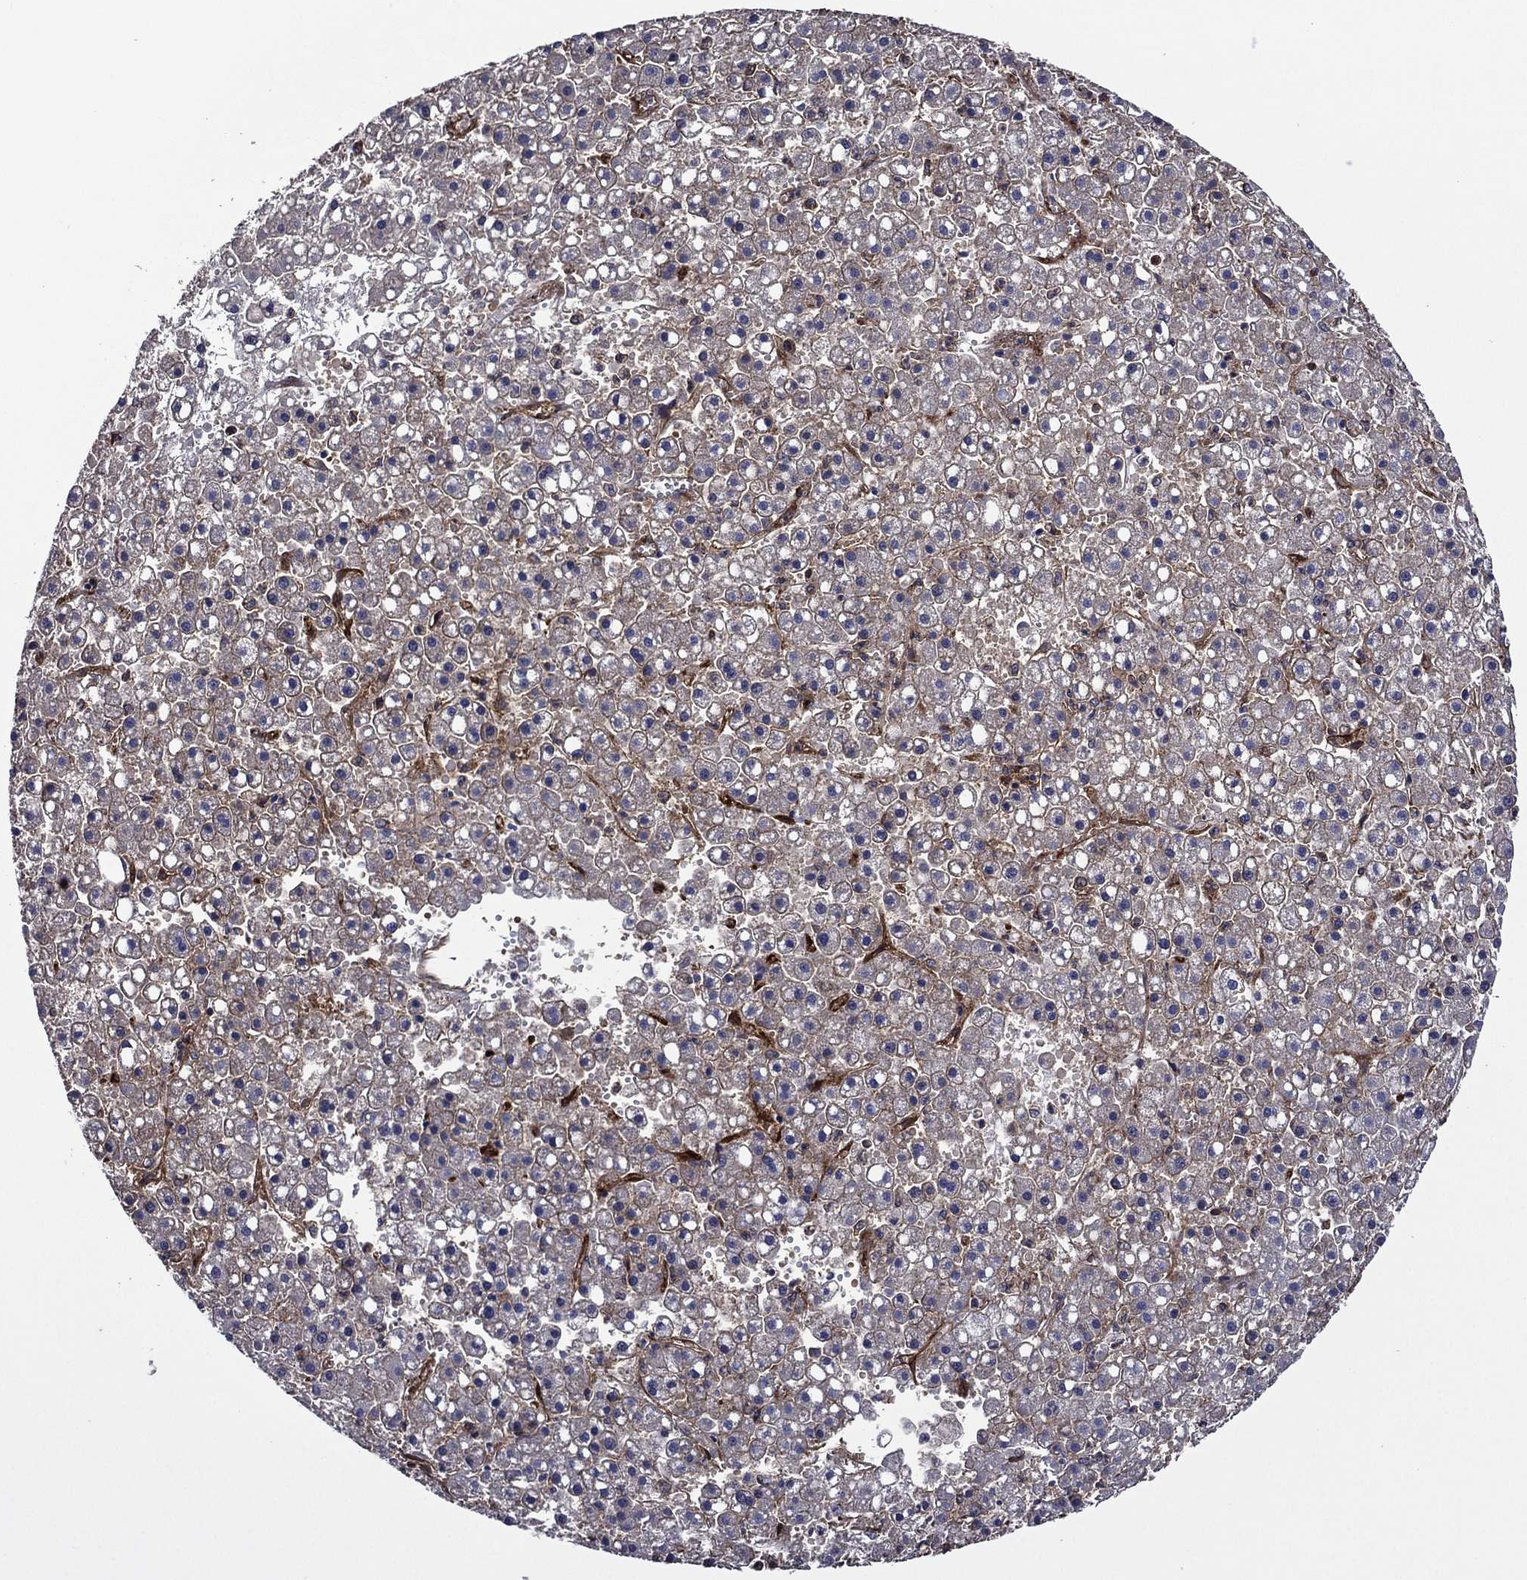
{"staining": {"intensity": "negative", "quantity": "none", "location": "none"}, "tissue": "liver cancer", "cell_type": "Tumor cells", "image_type": "cancer", "snomed": [{"axis": "morphology", "description": "Carcinoma, Hepatocellular, NOS"}, {"axis": "topography", "description": "Liver"}], "caption": "Human liver hepatocellular carcinoma stained for a protein using immunohistochemistry reveals no staining in tumor cells.", "gene": "PLPP3", "patient": {"sex": "male", "age": 67}}